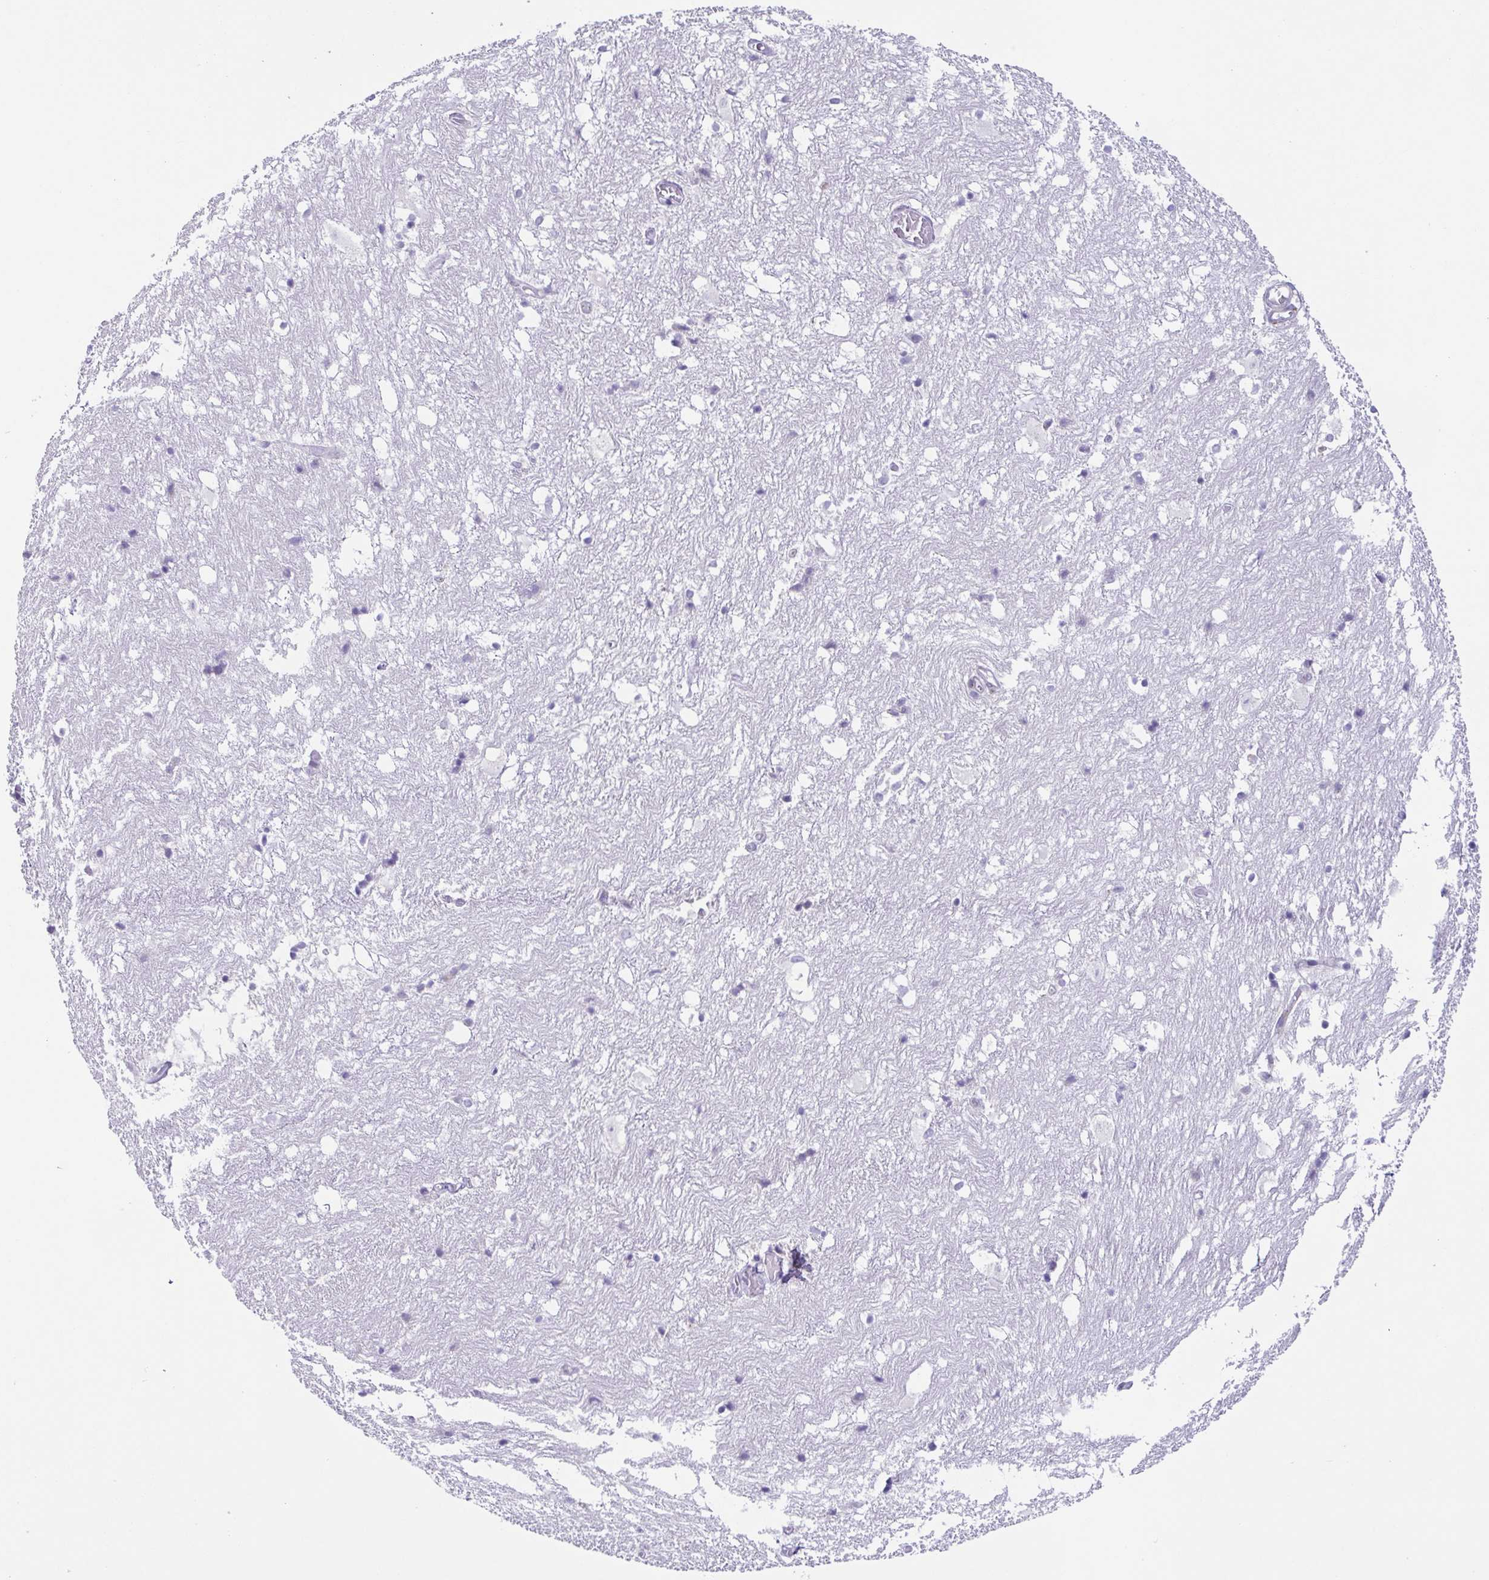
{"staining": {"intensity": "negative", "quantity": "none", "location": "none"}, "tissue": "hippocampus", "cell_type": "Glial cells", "image_type": "normal", "snomed": [{"axis": "morphology", "description": "Normal tissue, NOS"}, {"axis": "topography", "description": "Hippocampus"}], "caption": "Human hippocampus stained for a protein using immunohistochemistry (IHC) reveals no positivity in glial cells.", "gene": "COL17A1", "patient": {"sex": "female", "age": 52}}